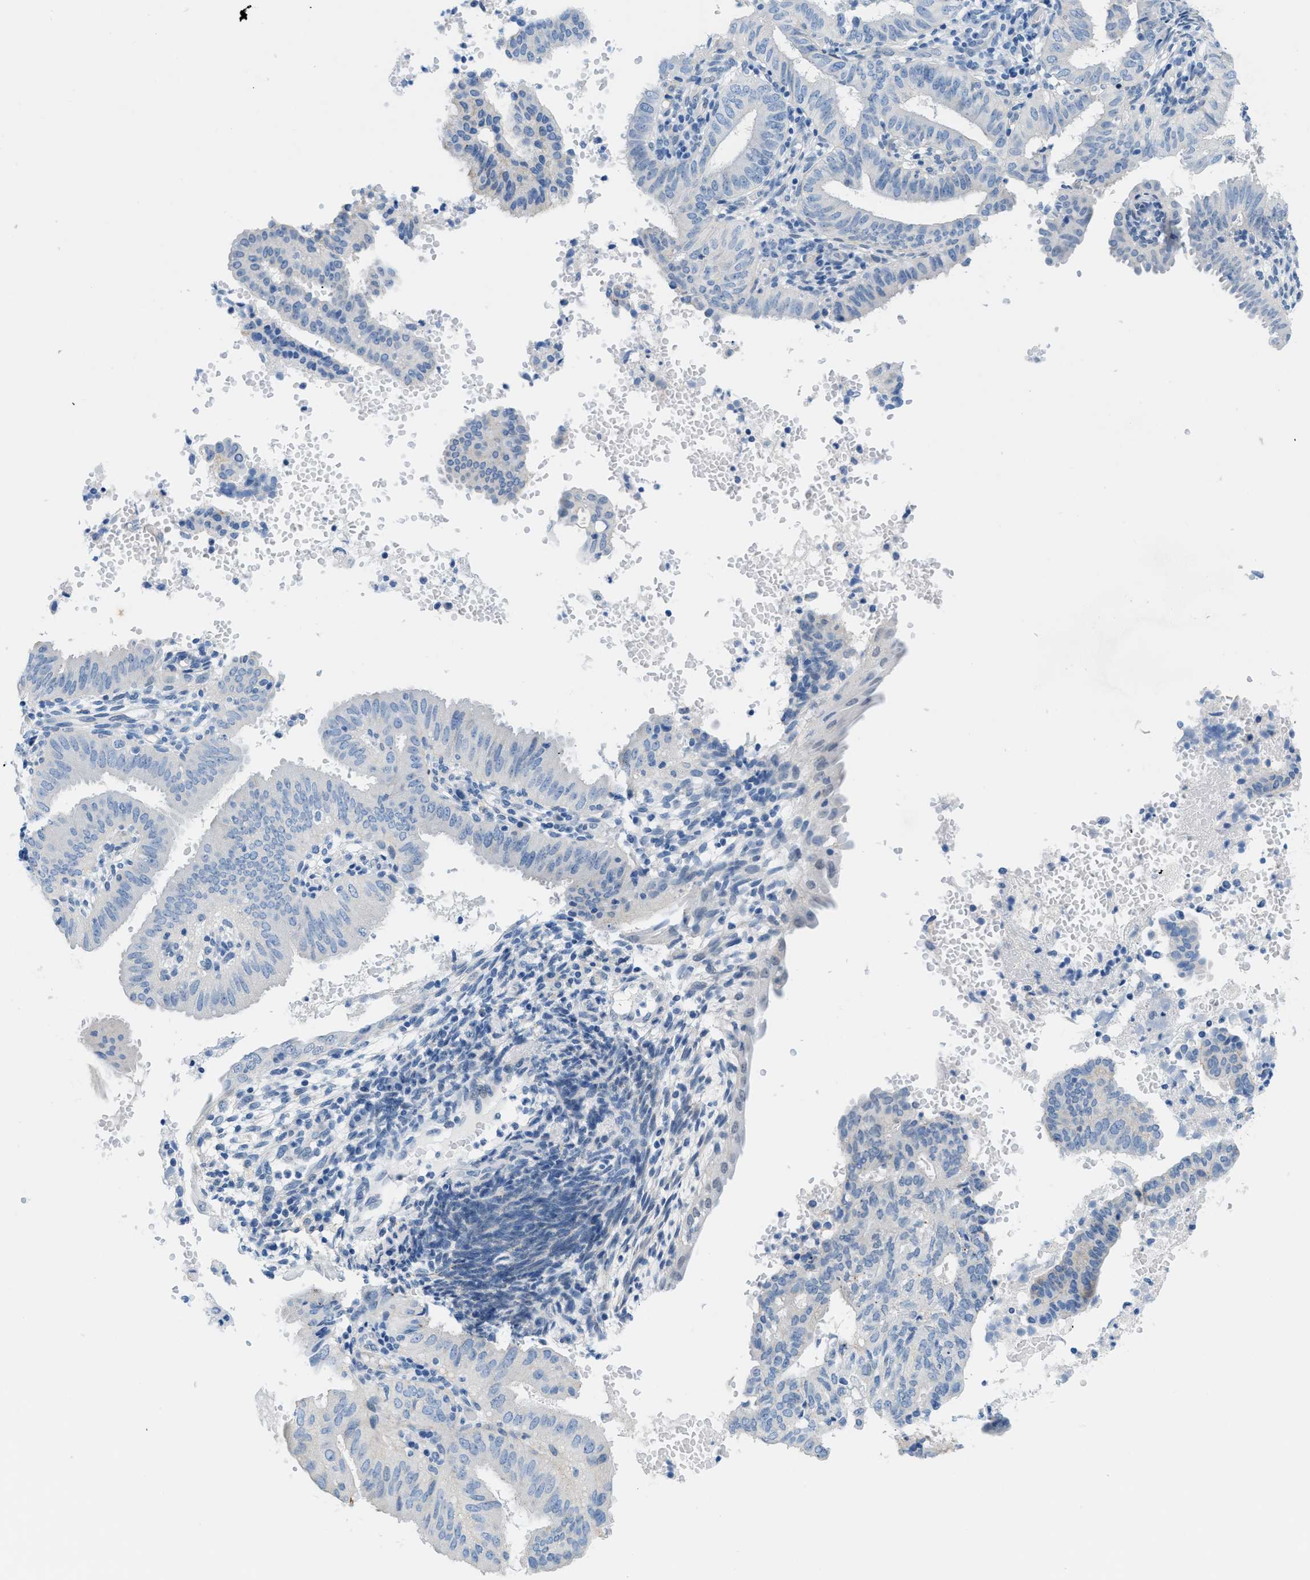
{"staining": {"intensity": "negative", "quantity": "none", "location": "none"}, "tissue": "endometrial cancer", "cell_type": "Tumor cells", "image_type": "cancer", "snomed": [{"axis": "morphology", "description": "Adenocarcinoma, NOS"}, {"axis": "topography", "description": "Endometrium"}], "caption": "IHC histopathology image of neoplastic tissue: endometrial adenocarcinoma stained with DAB (3,3'-diaminobenzidine) reveals no significant protein expression in tumor cells.", "gene": "FDCSP", "patient": {"sex": "female", "age": 58}}